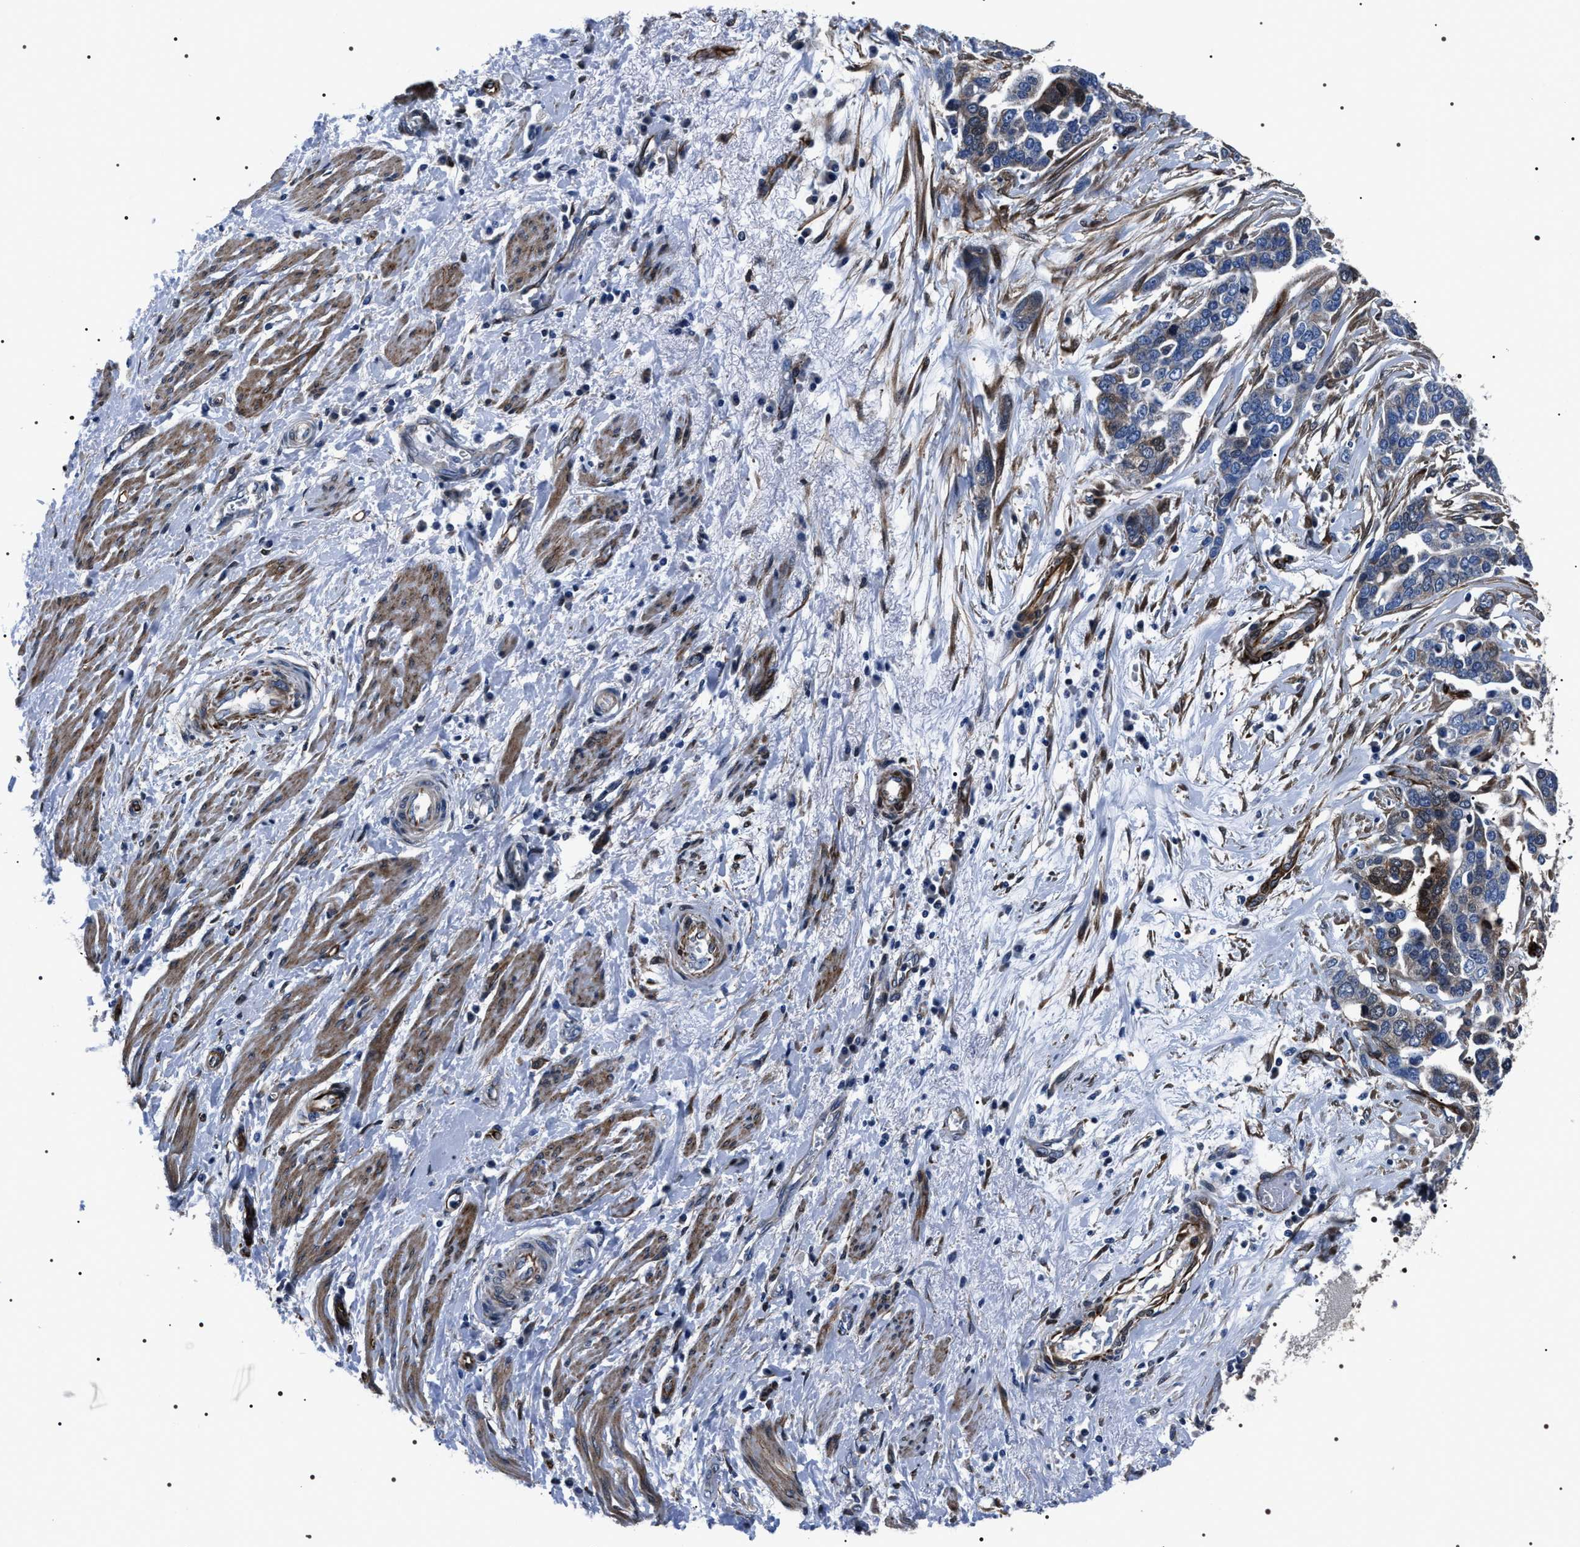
{"staining": {"intensity": "moderate", "quantity": "<25%", "location": "cytoplasmic/membranous,nuclear"}, "tissue": "ovarian cancer", "cell_type": "Tumor cells", "image_type": "cancer", "snomed": [{"axis": "morphology", "description": "Cystadenocarcinoma, serous, NOS"}, {"axis": "topography", "description": "Ovary"}], "caption": "Immunohistochemical staining of human ovarian cancer (serous cystadenocarcinoma) shows low levels of moderate cytoplasmic/membranous and nuclear protein staining in about <25% of tumor cells.", "gene": "BAG2", "patient": {"sex": "female", "age": 44}}